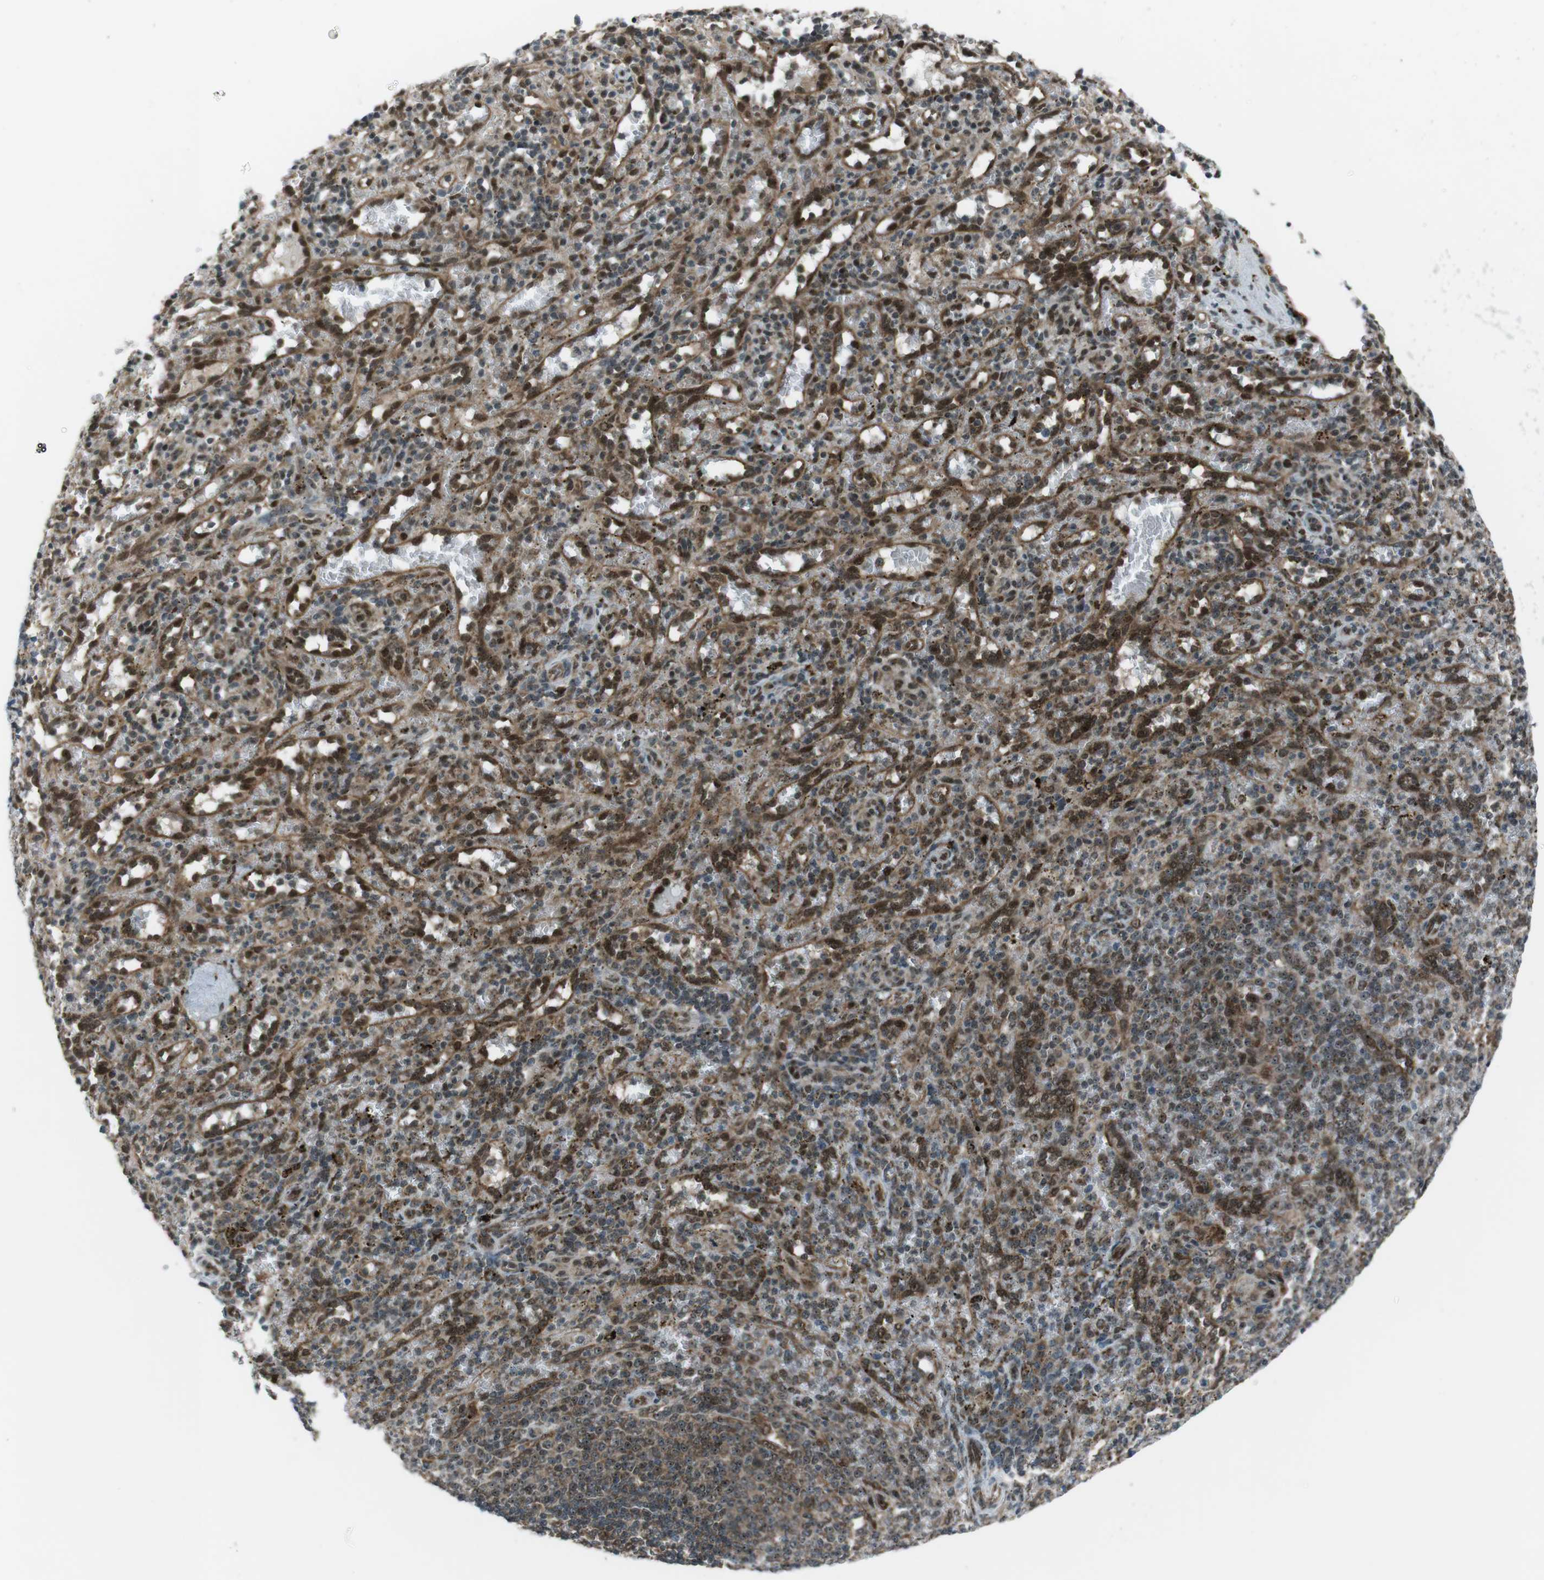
{"staining": {"intensity": "weak", "quantity": "25%-75%", "location": "cytoplasmic/membranous,nuclear"}, "tissue": "spleen", "cell_type": "Cells in red pulp", "image_type": "normal", "snomed": [{"axis": "morphology", "description": "Normal tissue, NOS"}, {"axis": "topography", "description": "Spleen"}], "caption": "IHC photomicrograph of normal spleen stained for a protein (brown), which displays low levels of weak cytoplasmic/membranous,nuclear staining in about 25%-75% of cells in red pulp.", "gene": "CSNK1D", "patient": {"sex": "female", "age": 10}}